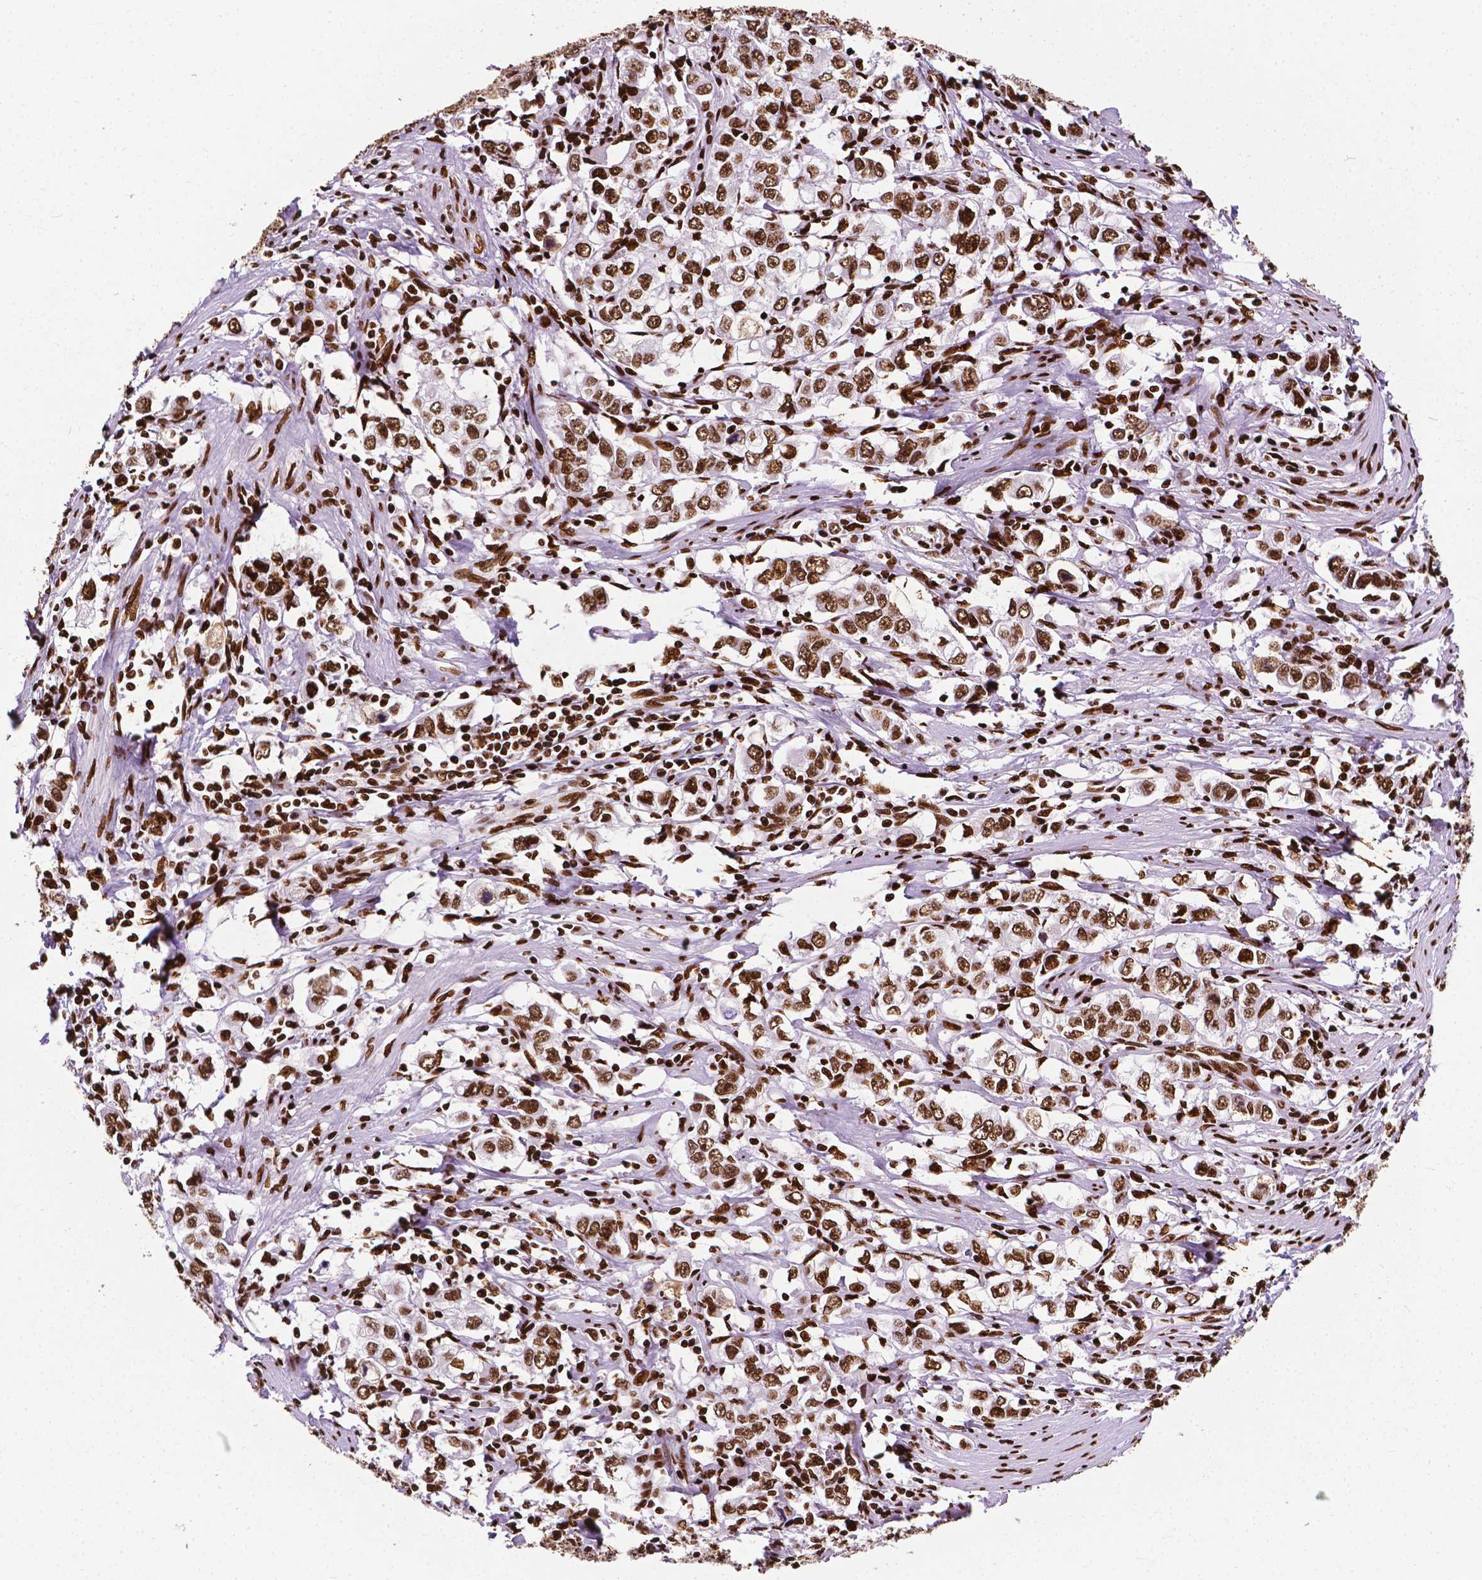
{"staining": {"intensity": "strong", "quantity": ">75%", "location": "nuclear"}, "tissue": "stomach cancer", "cell_type": "Tumor cells", "image_type": "cancer", "snomed": [{"axis": "morphology", "description": "Adenocarcinoma, NOS"}, {"axis": "topography", "description": "Stomach, lower"}], "caption": "Approximately >75% of tumor cells in human stomach adenocarcinoma exhibit strong nuclear protein staining as visualized by brown immunohistochemical staining.", "gene": "SMIM5", "patient": {"sex": "female", "age": 72}}